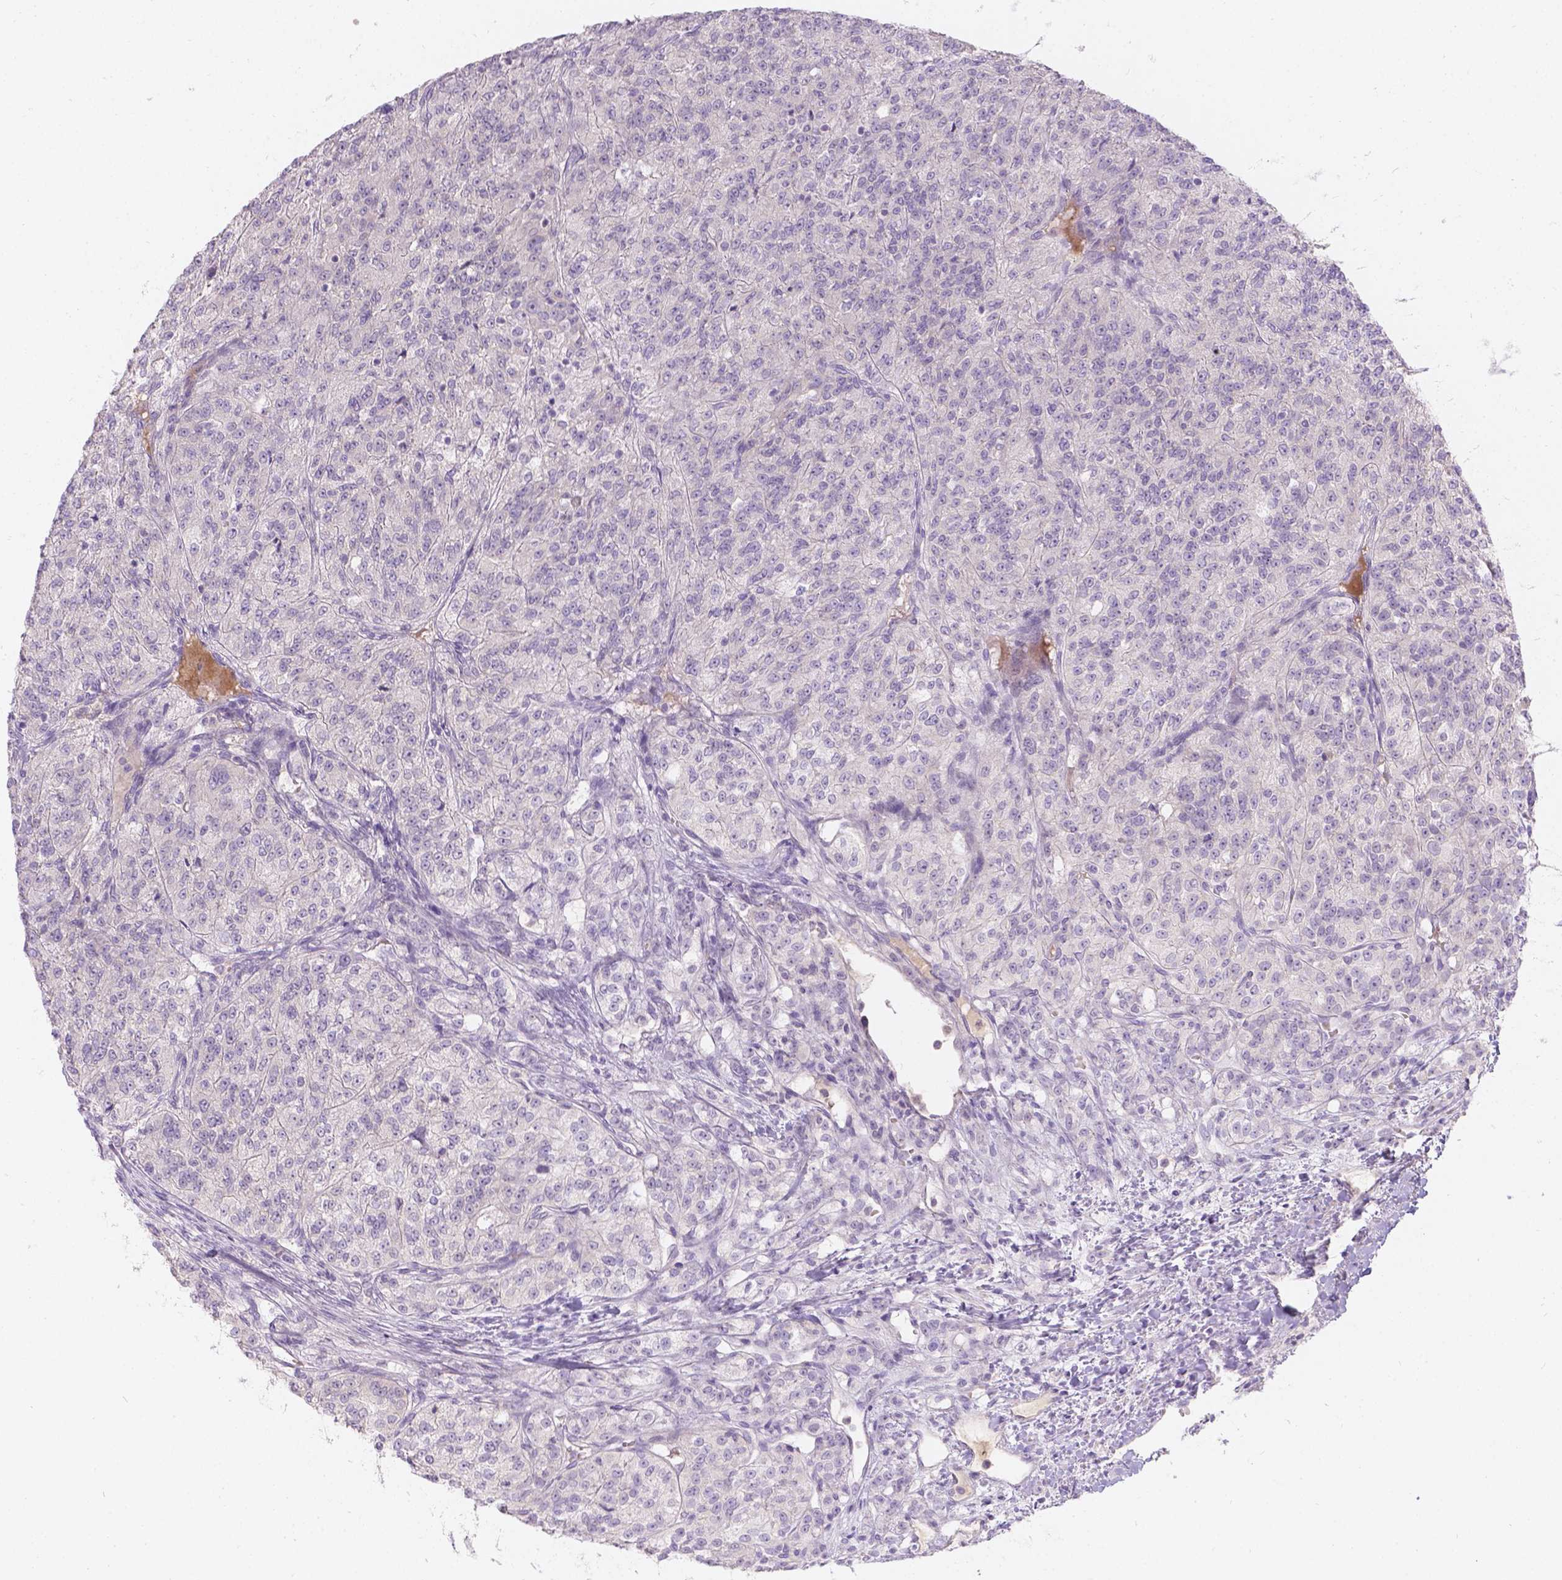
{"staining": {"intensity": "negative", "quantity": "none", "location": "none"}, "tissue": "renal cancer", "cell_type": "Tumor cells", "image_type": "cancer", "snomed": [{"axis": "morphology", "description": "Adenocarcinoma, NOS"}, {"axis": "topography", "description": "Kidney"}], "caption": "Immunohistochemistry (IHC) image of renal cancer stained for a protein (brown), which exhibits no staining in tumor cells.", "gene": "DCAF4L1", "patient": {"sex": "female", "age": 63}}